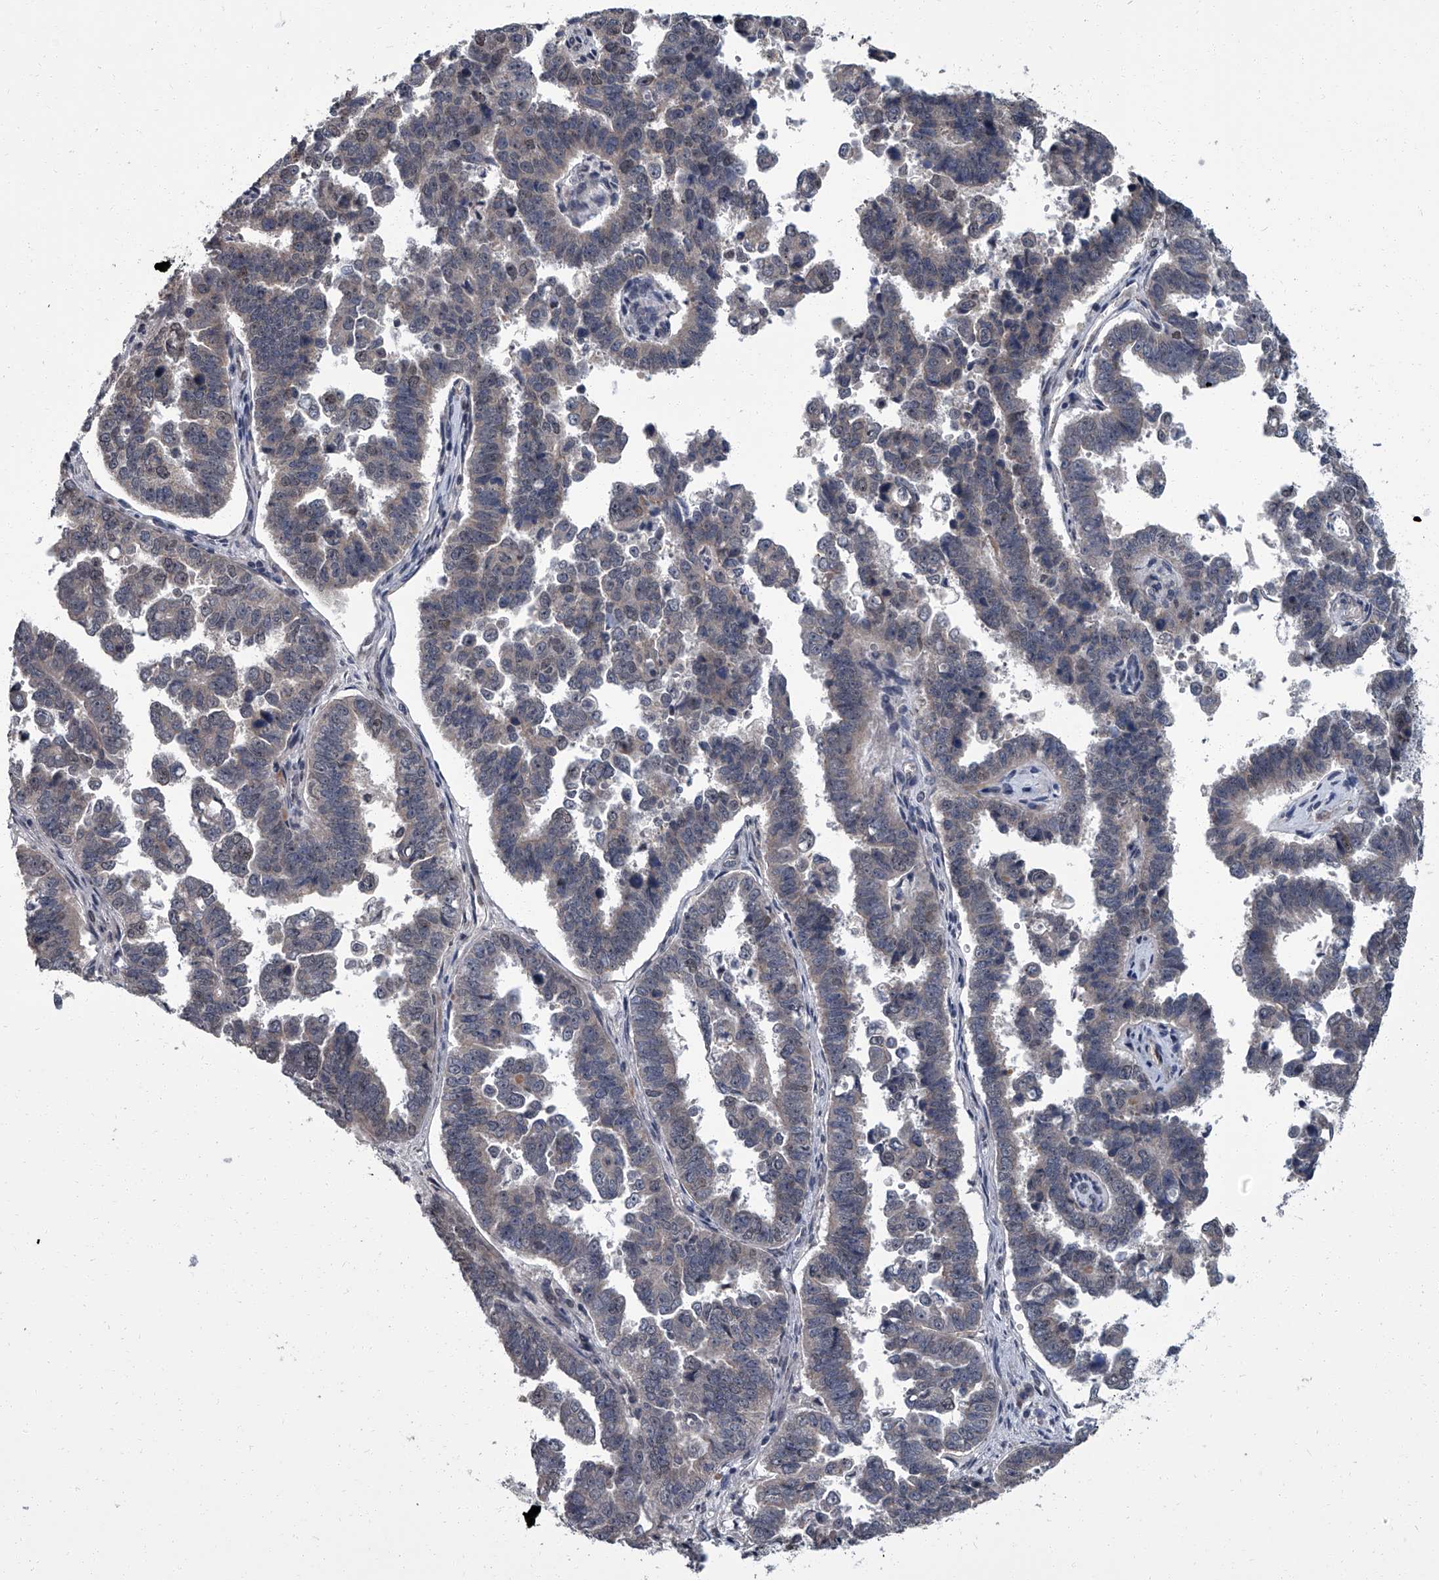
{"staining": {"intensity": "negative", "quantity": "none", "location": "none"}, "tissue": "endometrial cancer", "cell_type": "Tumor cells", "image_type": "cancer", "snomed": [{"axis": "morphology", "description": "Adenocarcinoma, NOS"}, {"axis": "topography", "description": "Endometrium"}], "caption": "Immunohistochemistry (IHC) photomicrograph of endometrial cancer stained for a protein (brown), which reveals no expression in tumor cells. (Stains: DAB (3,3'-diaminobenzidine) immunohistochemistry with hematoxylin counter stain, Microscopy: brightfield microscopy at high magnification).", "gene": "ZNF274", "patient": {"sex": "female", "age": 75}}